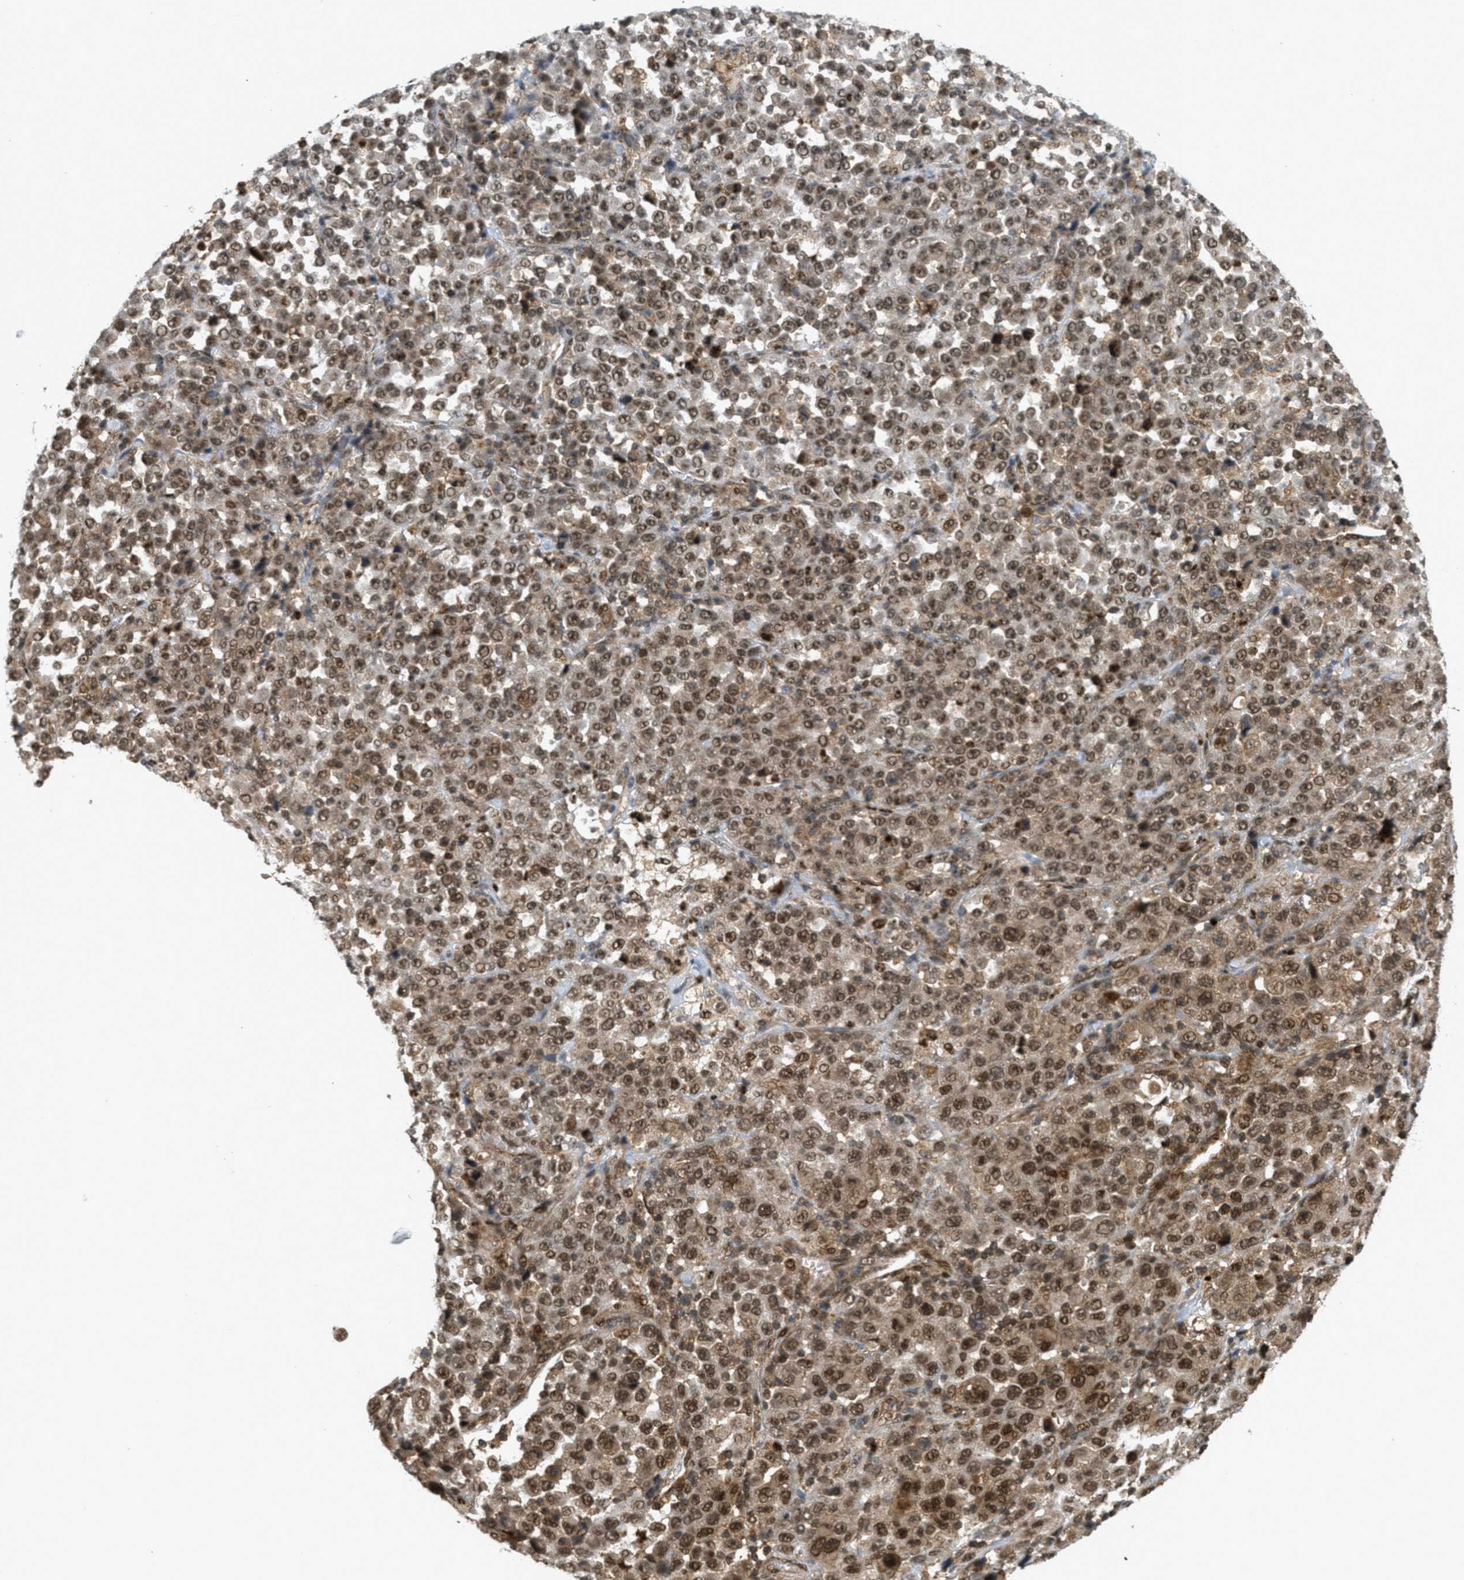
{"staining": {"intensity": "moderate", "quantity": ">75%", "location": "cytoplasmic/membranous,nuclear"}, "tissue": "stomach cancer", "cell_type": "Tumor cells", "image_type": "cancer", "snomed": [{"axis": "morphology", "description": "Normal tissue, NOS"}, {"axis": "morphology", "description": "Adenocarcinoma, NOS"}, {"axis": "topography", "description": "Stomach, upper"}, {"axis": "topography", "description": "Stomach"}], "caption": "Stomach cancer stained with DAB immunohistochemistry exhibits medium levels of moderate cytoplasmic/membranous and nuclear expression in about >75% of tumor cells.", "gene": "TLK1", "patient": {"sex": "male", "age": 59}}